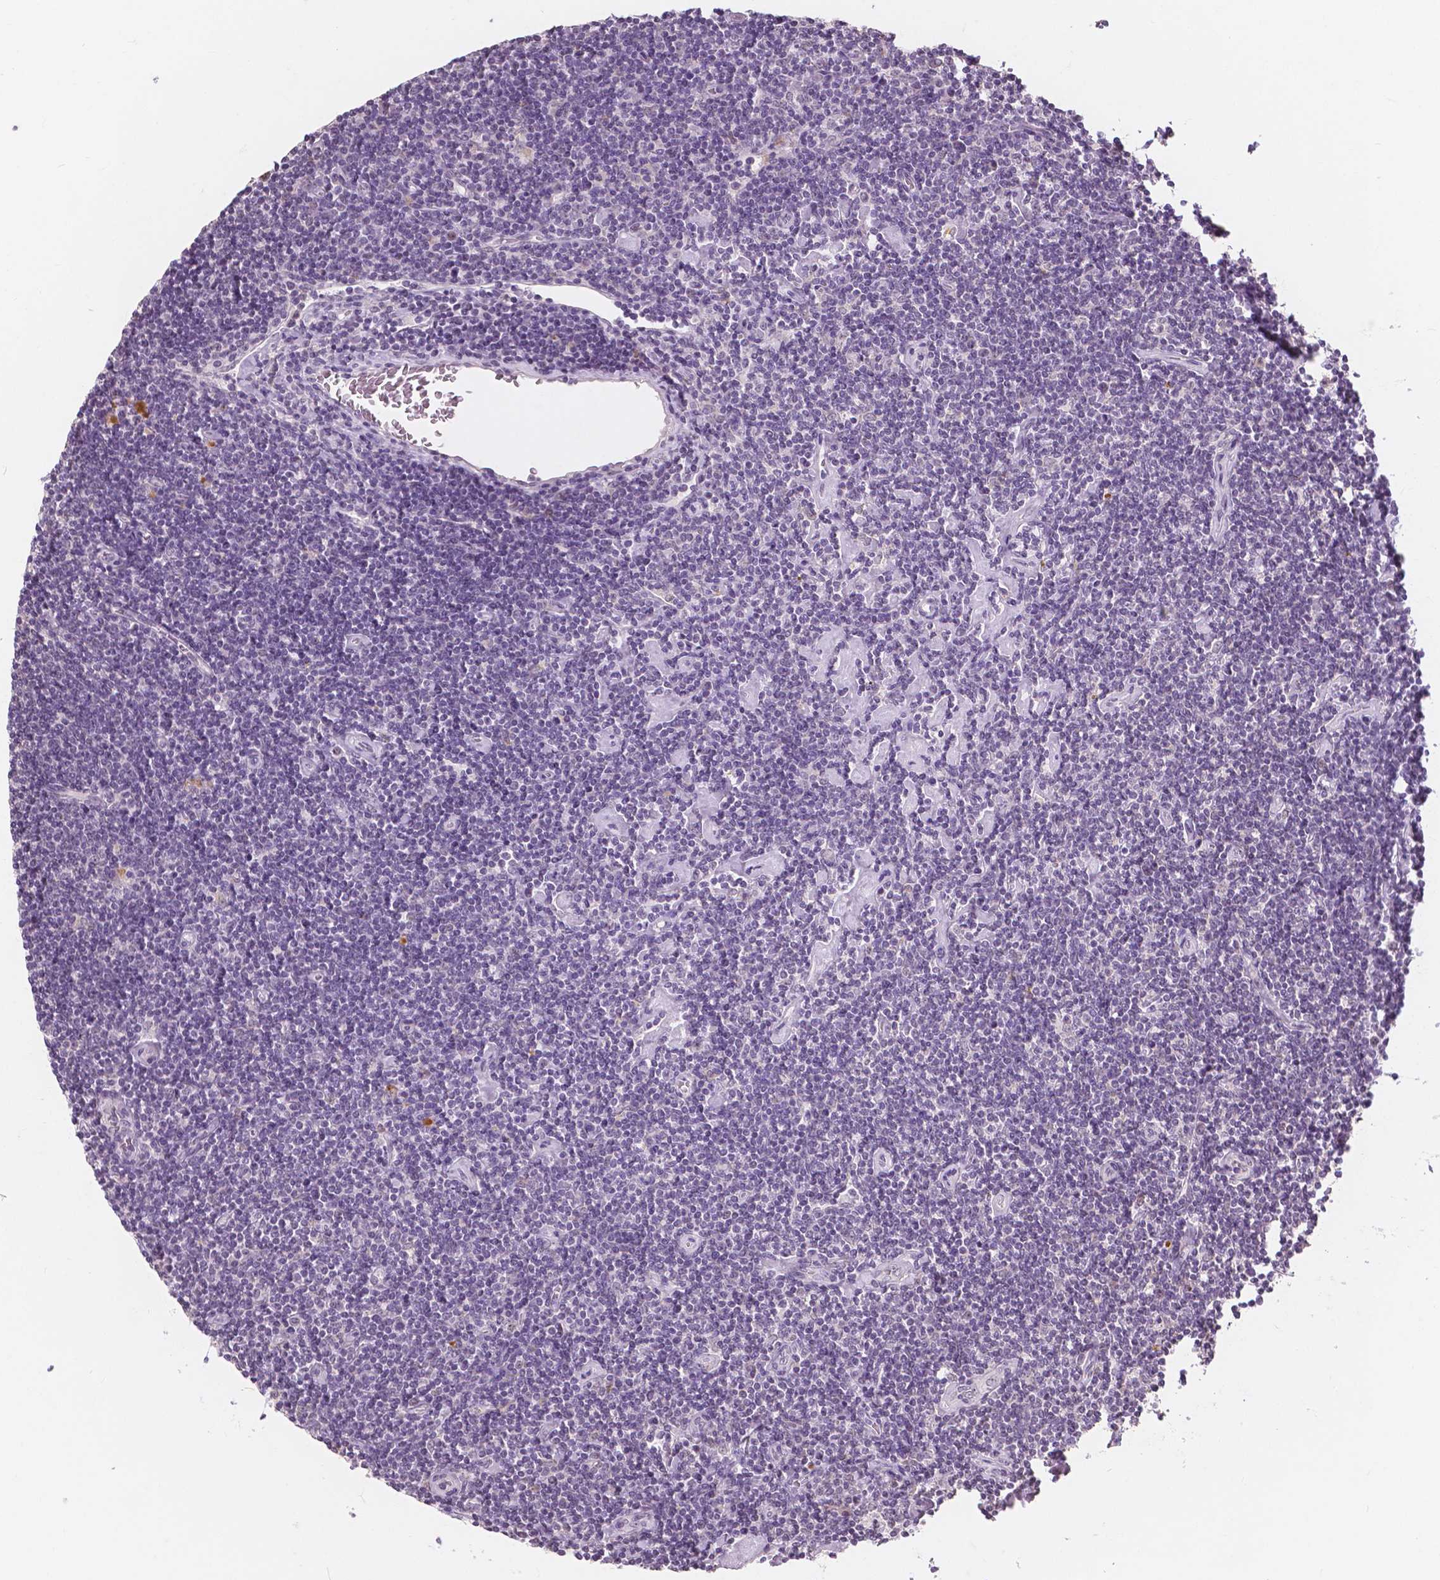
{"staining": {"intensity": "negative", "quantity": "none", "location": "none"}, "tissue": "lymphoma", "cell_type": "Tumor cells", "image_type": "cancer", "snomed": [{"axis": "morphology", "description": "Hodgkin's disease, NOS"}, {"axis": "topography", "description": "Lymph node"}], "caption": "This is an IHC photomicrograph of Hodgkin's disease. There is no positivity in tumor cells.", "gene": "NOLC1", "patient": {"sex": "male", "age": 40}}